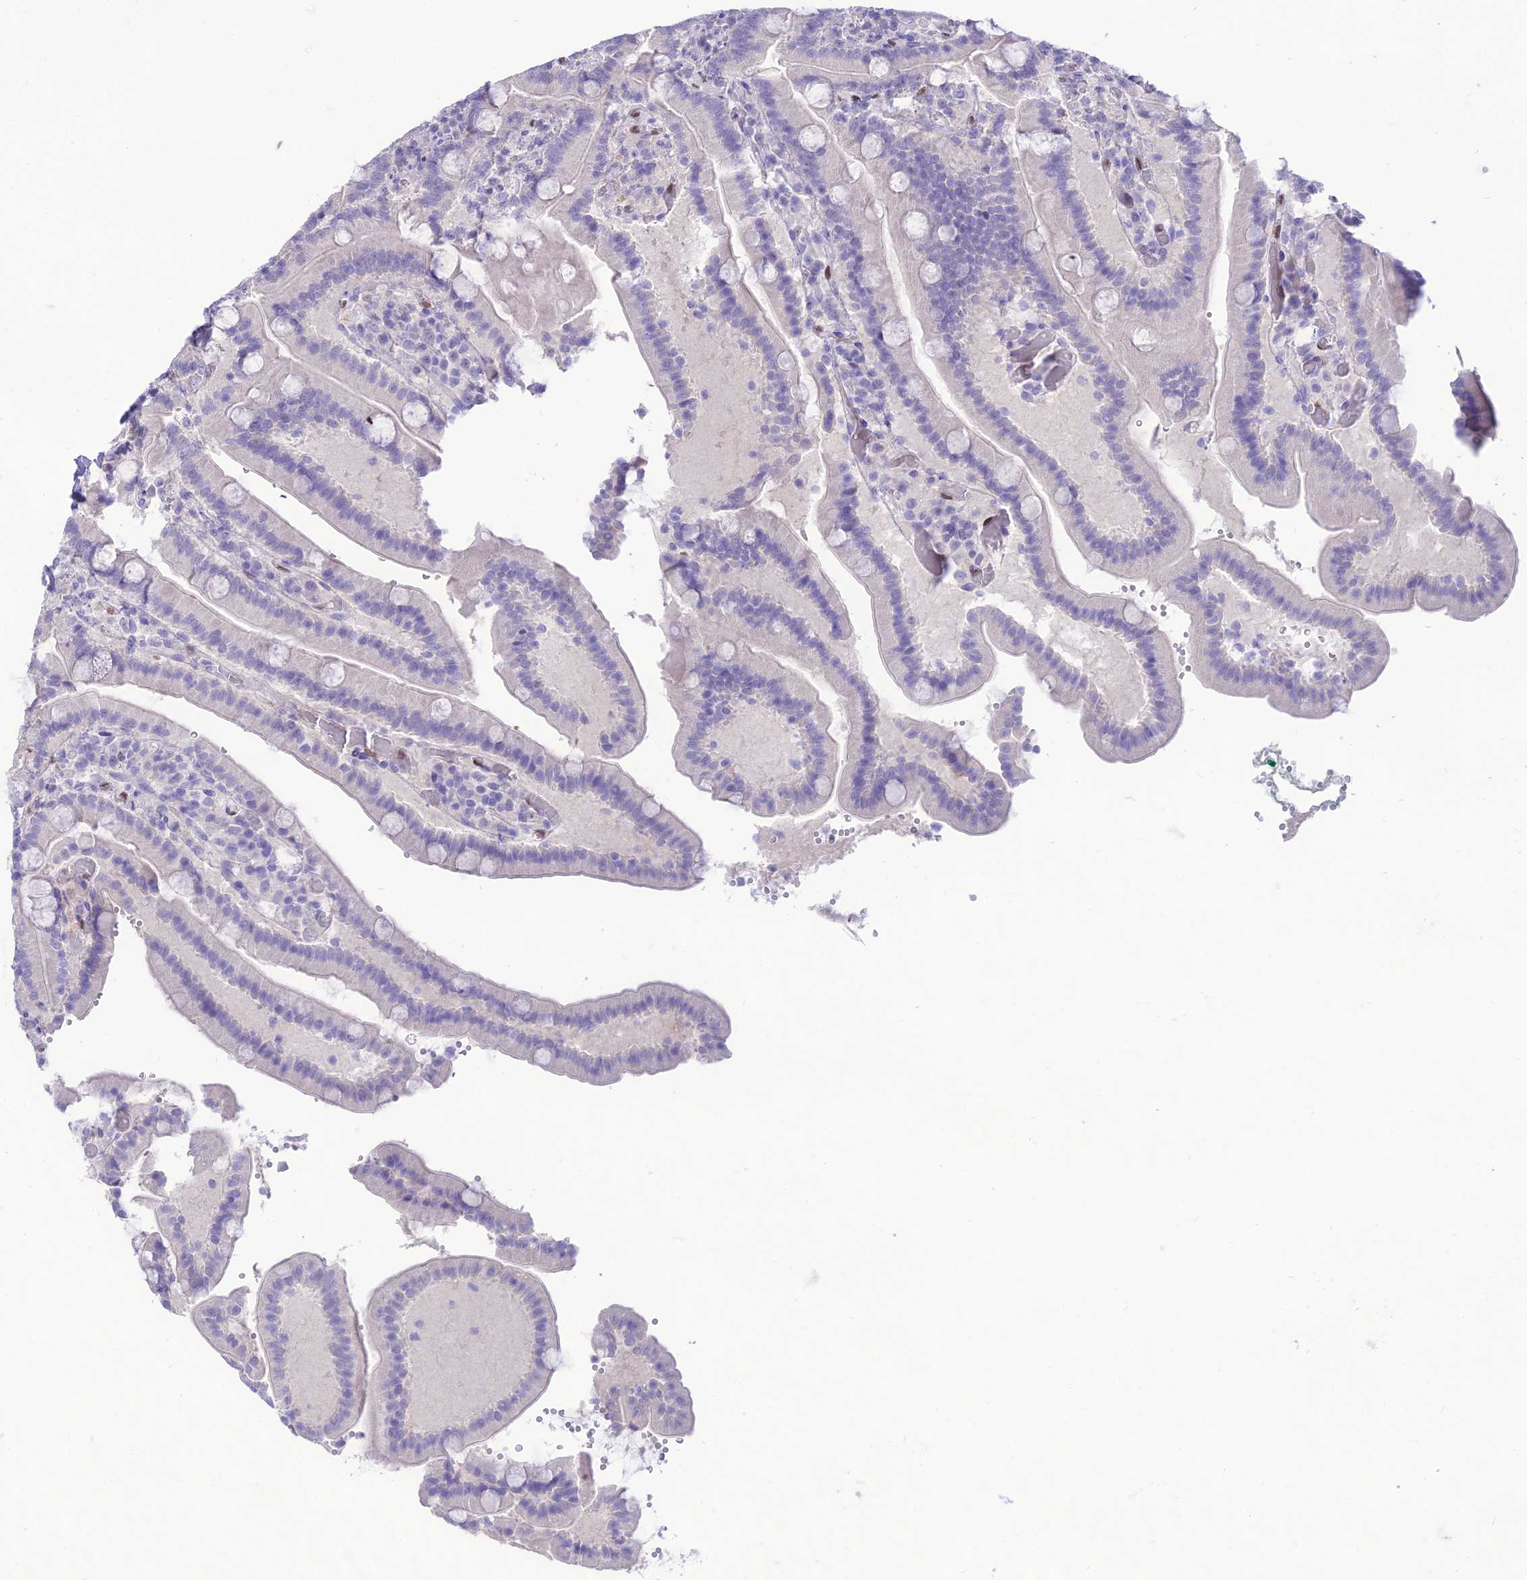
{"staining": {"intensity": "negative", "quantity": "none", "location": "none"}, "tissue": "duodenum", "cell_type": "Glandular cells", "image_type": "normal", "snomed": [{"axis": "morphology", "description": "Normal tissue, NOS"}, {"axis": "topography", "description": "Duodenum"}], "caption": "Duodenum stained for a protein using immunohistochemistry (IHC) displays no expression glandular cells.", "gene": "NOVA2", "patient": {"sex": "female", "age": 62}}